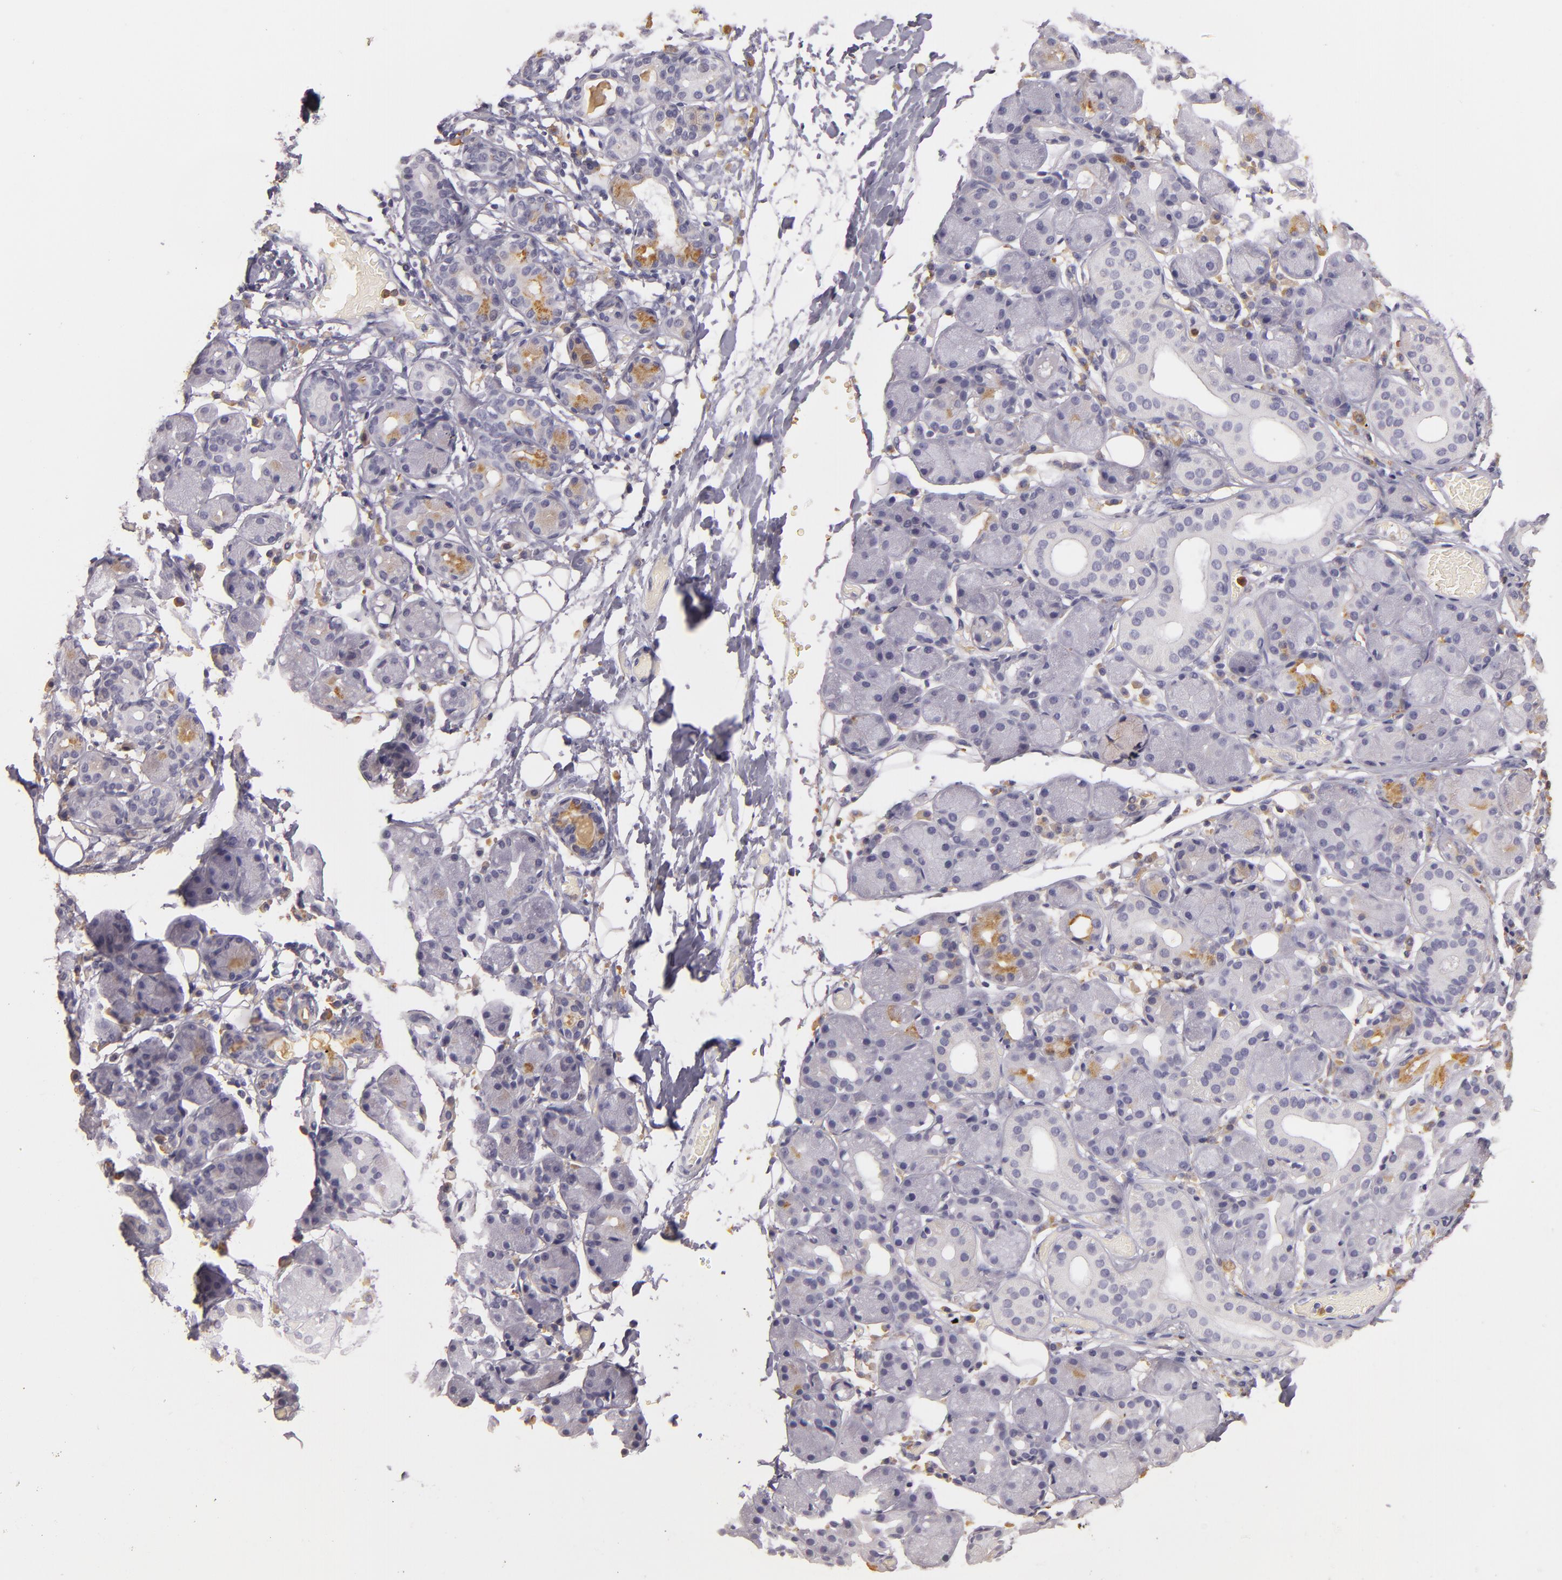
{"staining": {"intensity": "moderate", "quantity": "<25%", "location": "cytoplasmic/membranous"}, "tissue": "salivary gland", "cell_type": "Glandular cells", "image_type": "normal", "snomed": [{"axis": "morphology", "description": "Normal tissue, NOS"}, {"axis": "topography", "description": "Salivary gland"}, {"axis": "topography", "description": "Peripheral nerve tissue"}], "caption": "Glandular cells demonstrate low levels of moderate cytoplasmic/membranous staining in approximately <25% of cells in benign human salivary gland. (Stains: DAB (3,3'-diaminobenzidine) in brown, nuclei in blue, Microscopy: brightfield microscopy at high magnification).", "gene": "TLR8", "patient": {"sex": "male", "age": 62}}